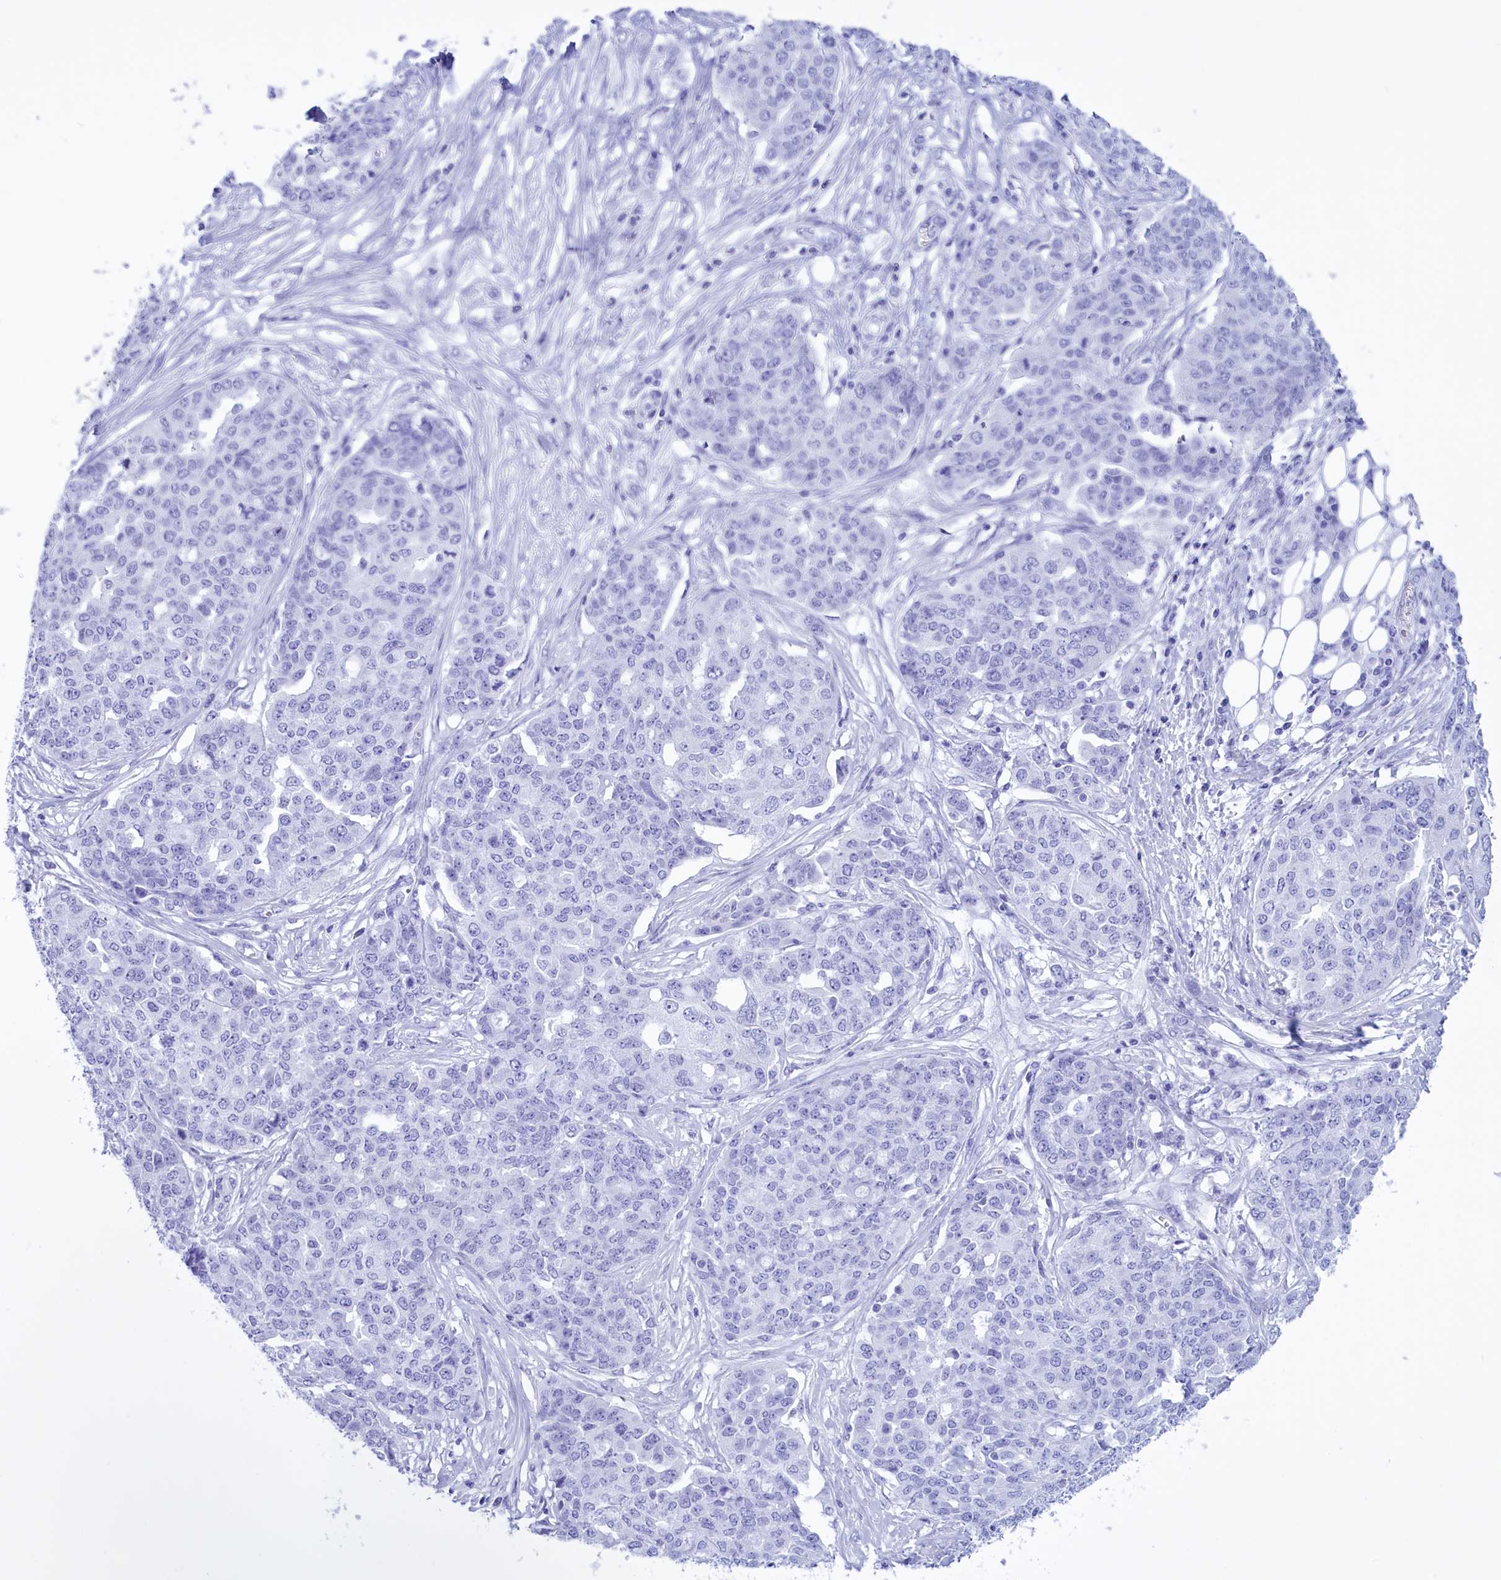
{"staining": {"intensity": "negative", "quantity": "none", "location": "none"}, "tissue": "ovarian cancer", "cell_type": "Tumor cells", "image_type": "cancer", "snomed": [{"axis": "morphology", "description": "Cystadenocarcinoma, serous, NOS"}, {"axis": "topography", "description": "Soft tissue"}, {"axis": "topography", "description": "Ovary"}], "caption": "High power microscopy photomicrograph of an immunohistochemistry (IHC) histopathology image of ovarian cancer, revealing no significant staining in tumor cells.", "gene": "BRI3", "patient": {"sex": "female", "age": 57}}